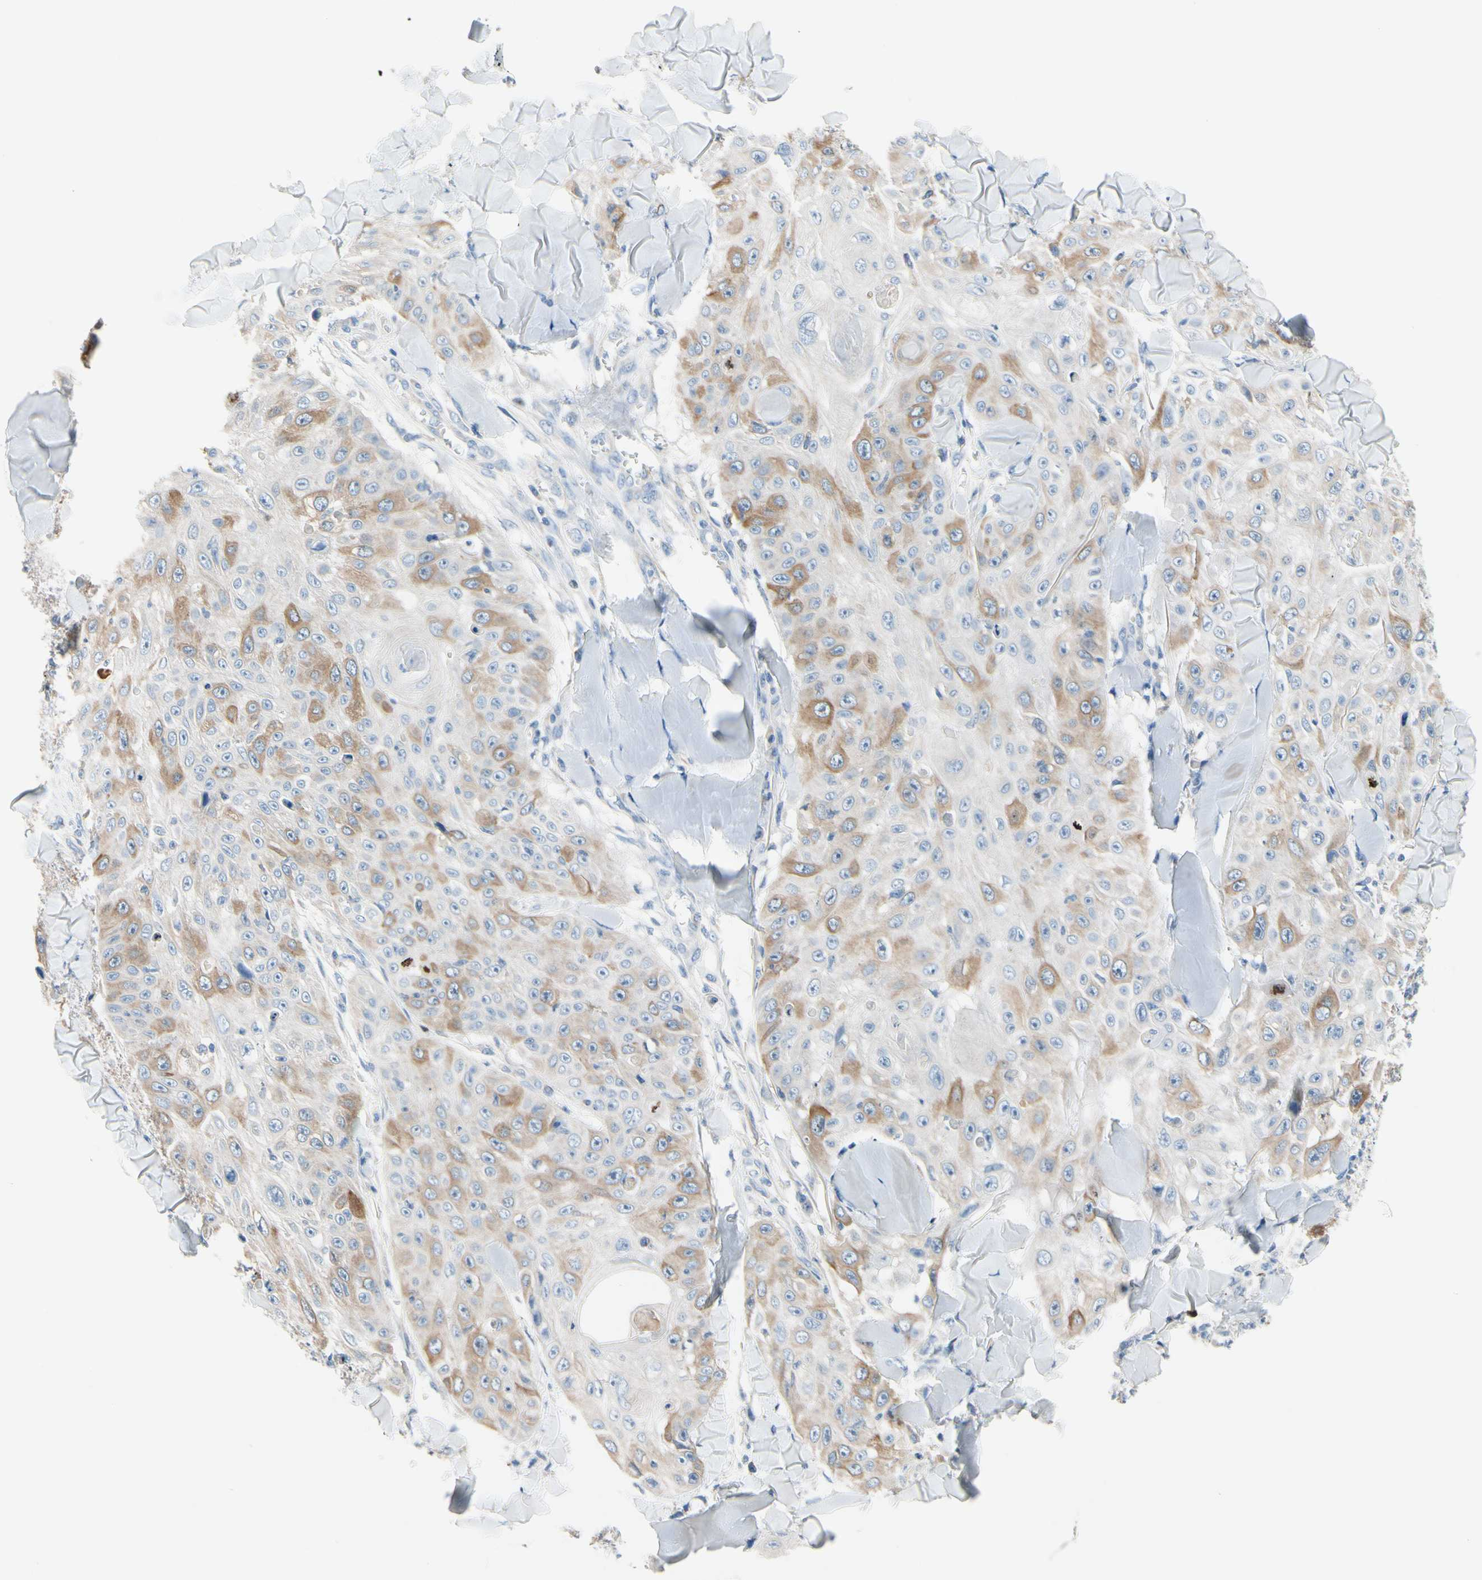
{"staining": {"intensity": "moderate", "quantity": "25%-75%", "location": "cytoplasmic/membranous"}, "tissue": "skin cancer", "cell_type": "Tumor cells", "image_type": "cancer", "snomed": [{"axis": "morphology", "description": "Squamous cell carcinoma, NOS"}, {"axis": "topography", "description": "Skin"}], "caption": "Moderate cytoplasmic/membranous protein expression is appreciated in about 25%-75% of tumor cells in squamous cell carcinoma (skin). (DAB (3,3'-diaminobenzidine) = brown stain, brightfield microscopy at high magnification).", "gene": "CKAP2", "patient": {"sex": "male", "age": 86}}